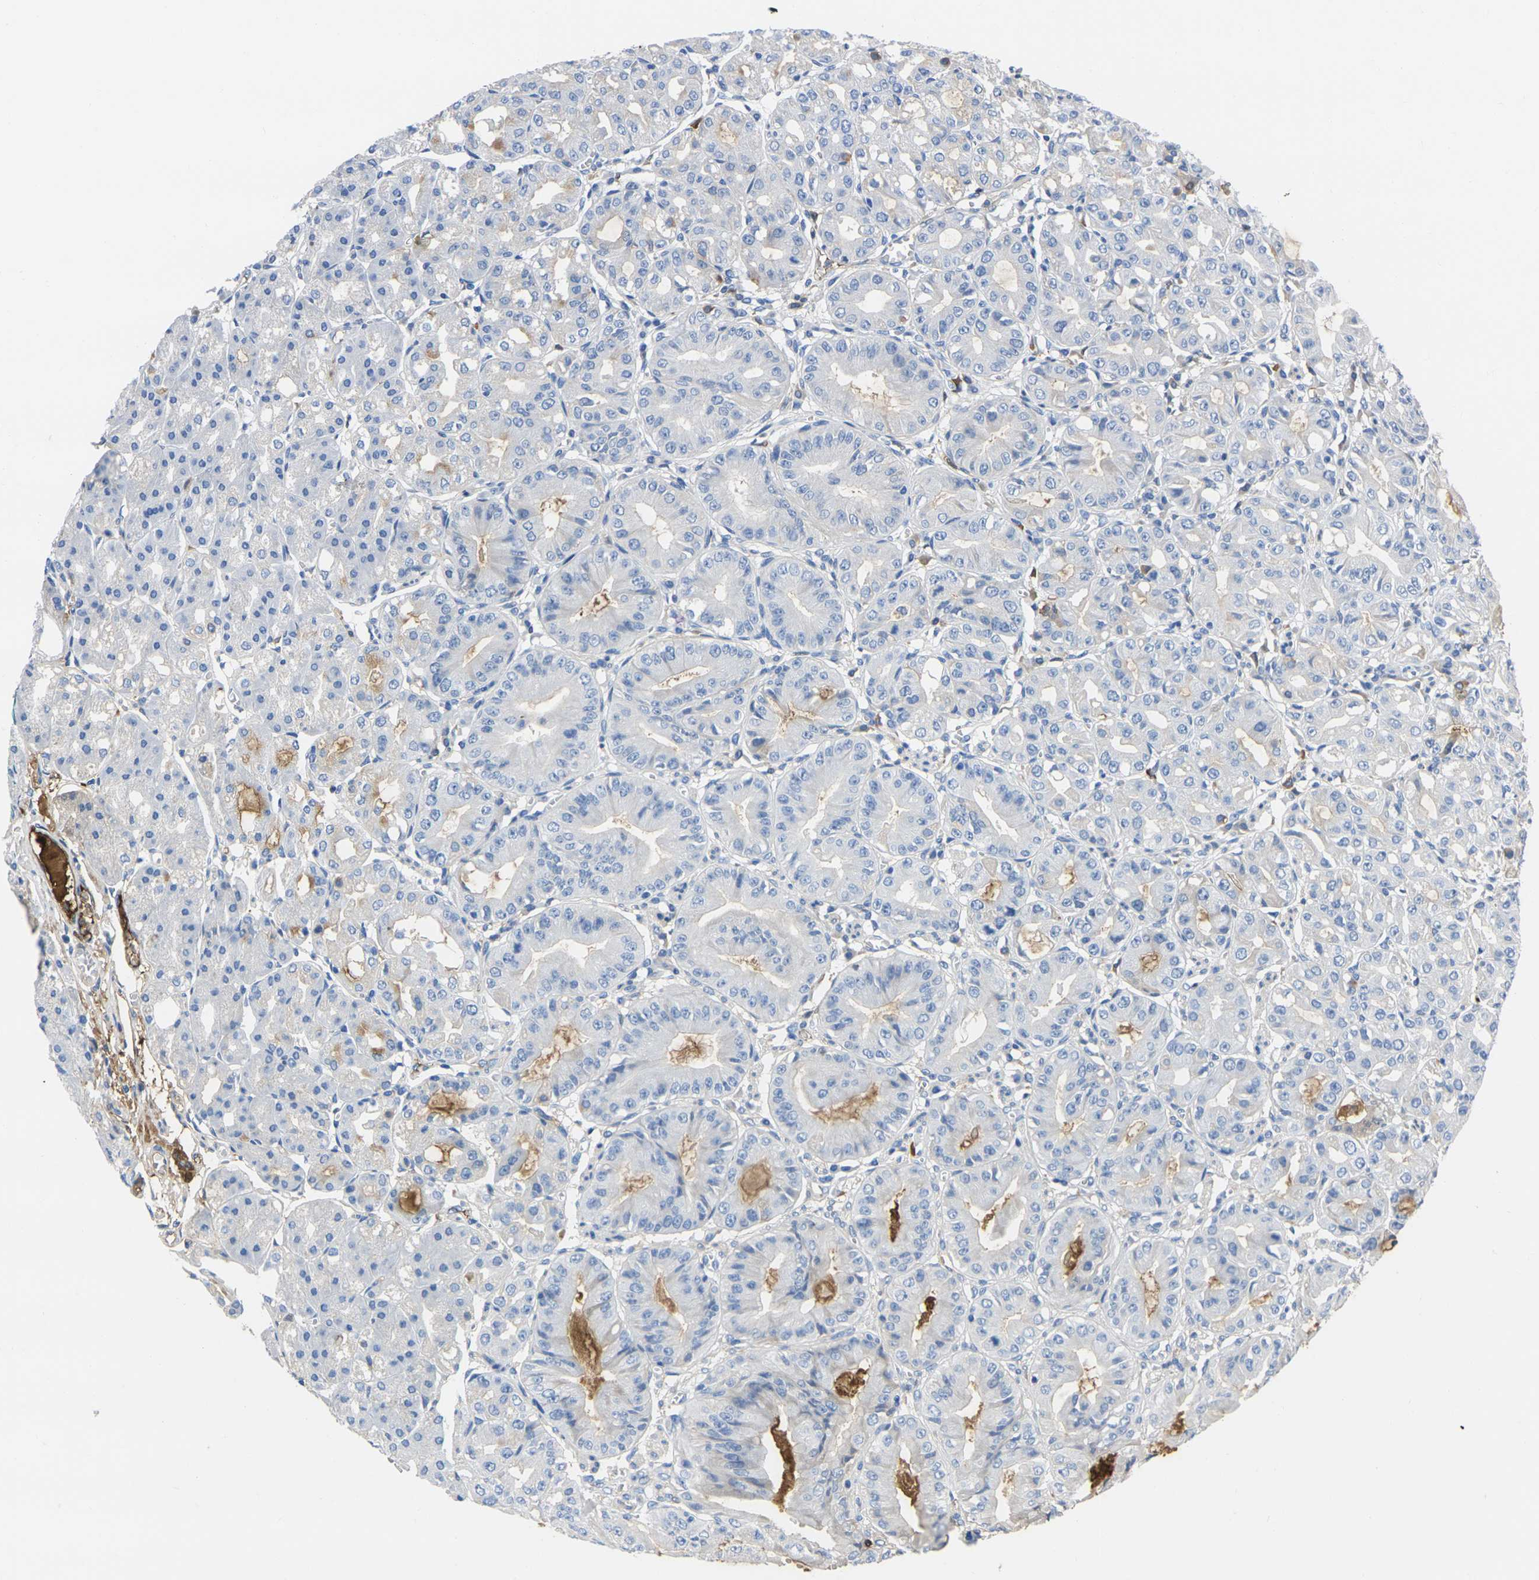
{"staining": {"intensity": "weak", "quantity": "<25%", "location": "cytoplasmic/membranous"}, "tissue": "stomach", "cell_type": "Glandular cells", "image_type": "normal", "snomed": [{"axis": "morphology", "description": "Normal tissue, NOS"}, {"axis": "topography", "description": "Stomach, lower"}], "caption": "The immunohistochemistry (IHC) image has no significant expression in glandular cells of stomach. (Brightfield microscopy of DAB (3,3'-diaminobenzidine) IHC at high magnification).", "gene": "GREM2", "patient": {"sex": "male", "age": 71}}